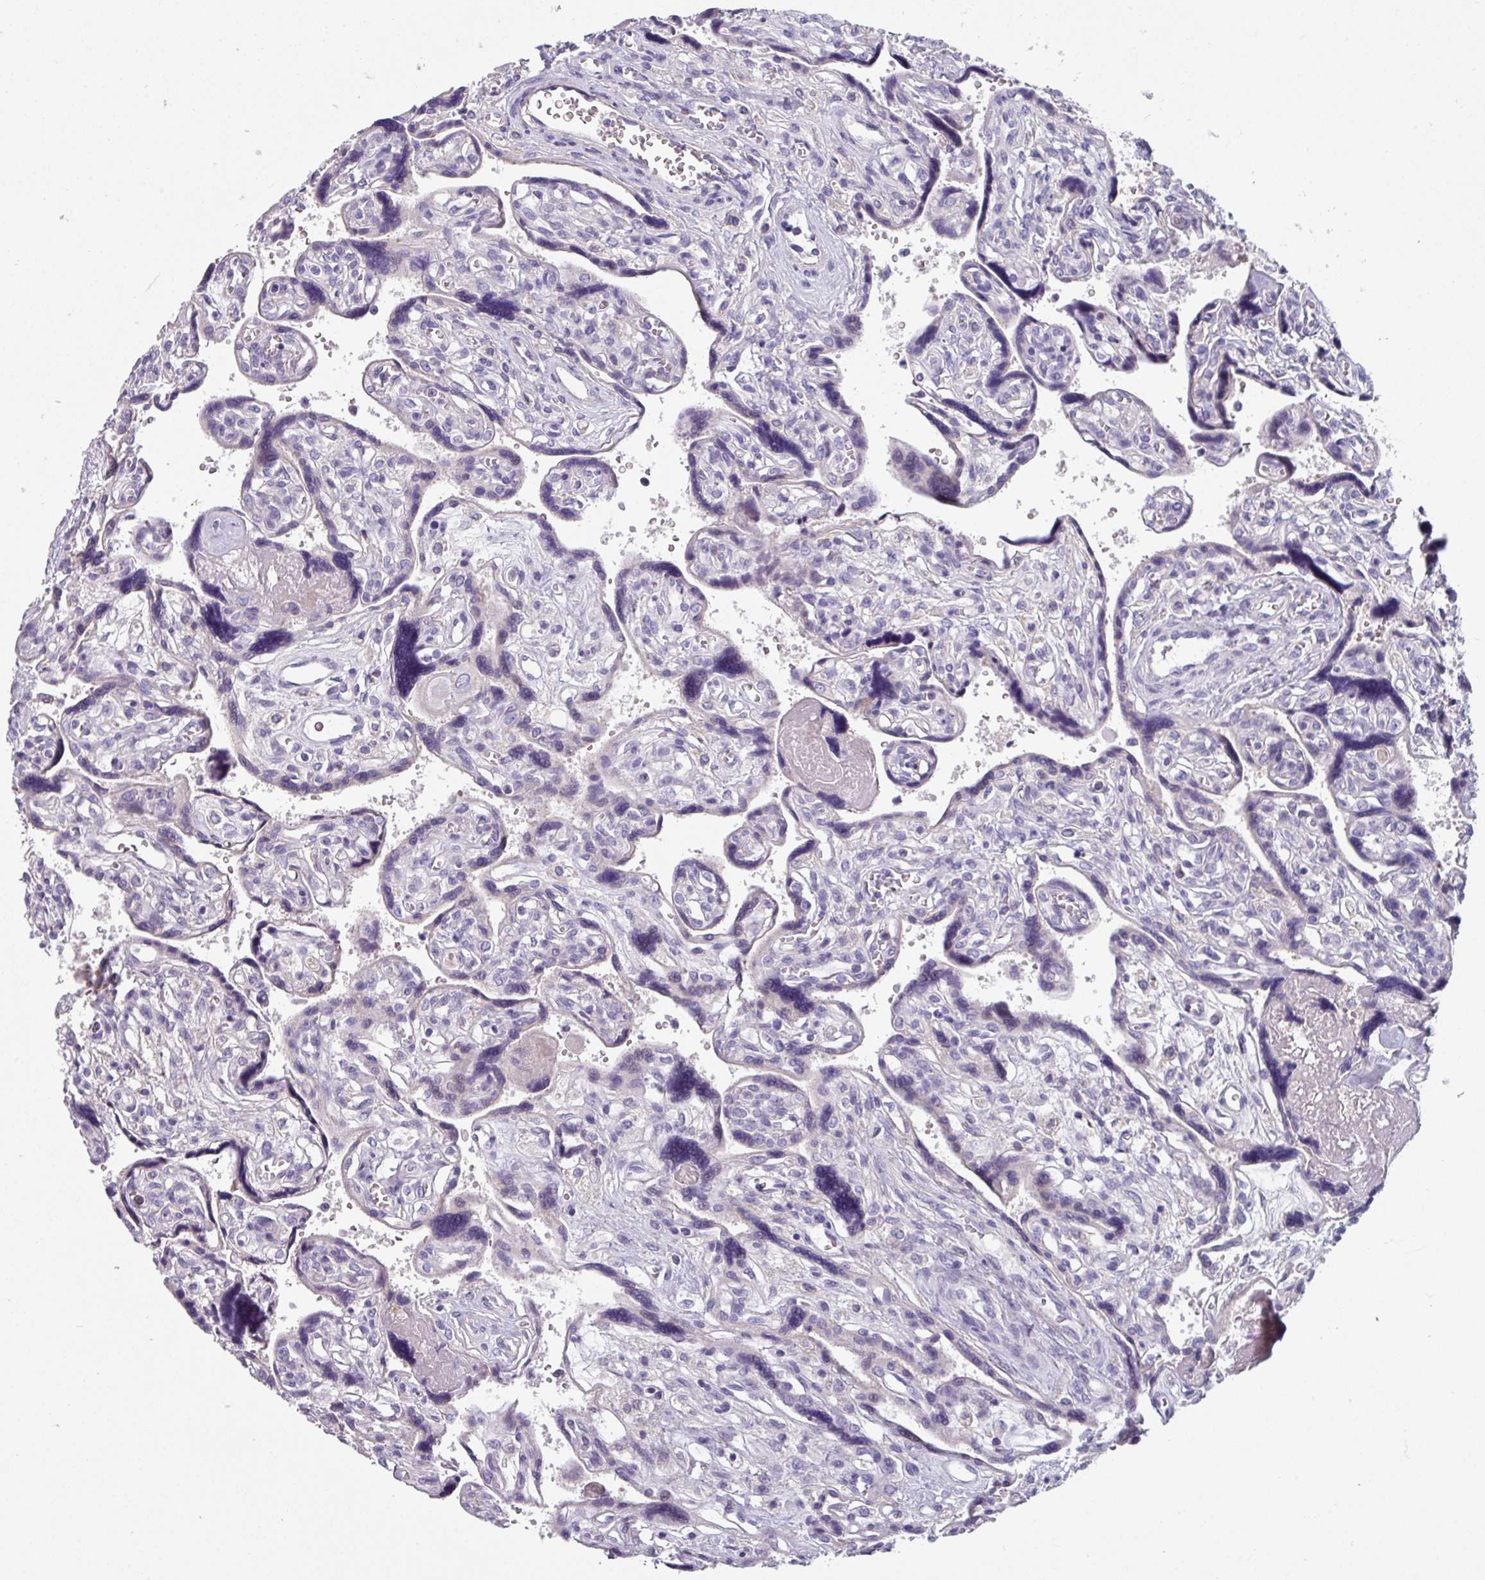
{"staining": {"intensity": "negative", "quantity": "none", "location": "none"}, "tissue": "placenta", "cell_type": "Decidual cells", "image_type": "normal", "snomed": [{"axis": "morphology", "description": "Normal tissue, NOS"}, {"axis": "topography", "description": "Placenta"}], "caption": "Immunohistochemistry micrograph of benign placenta: human placenta stained with DAB demonstrates no significant protein expression in decidual cells.", "gene": "TMEM132A", "patient": {"sex": "female", "age": 39}}